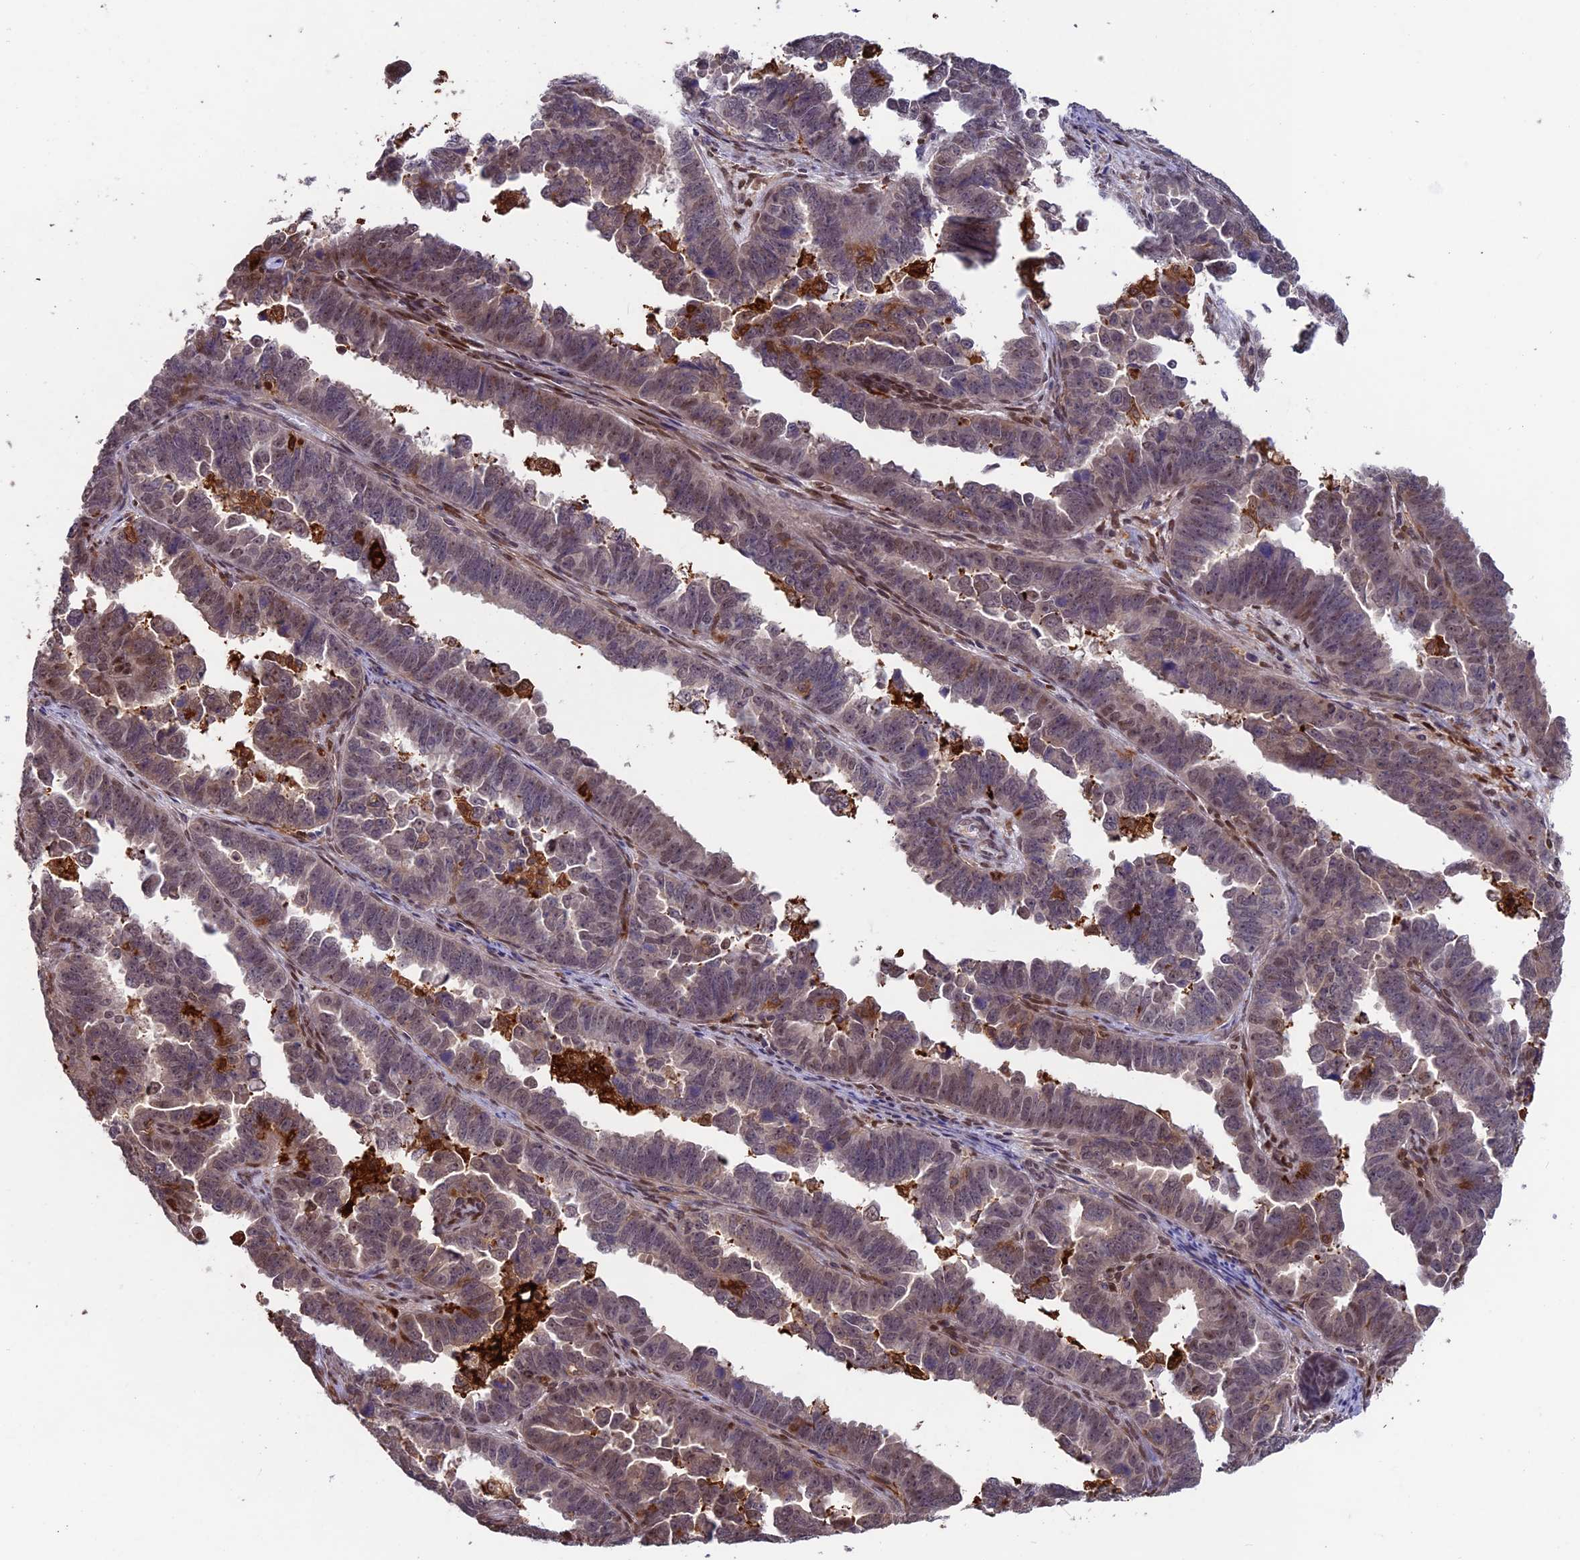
{"staining": {"intensity": "weak", "quantity": "25%-75%", "location": "nuclear"}, "tissue": "endometrial cancer", "cell_type": "Tumor cells", "image_type": "cancer", "snomed": [{"axis": "morphology", "description": "Adenocarcinoma, NOS"}, {"axis": "topography", "description": "Endometrium"}], "caption": "A low amount of weak nuclear expression is identified in approximately 25%-75% of tumor cells in endometrial cancer (adenocarcinoma) tissue.", "gene": "MAST2", "patient": {"sex": "female", "age": 75}}